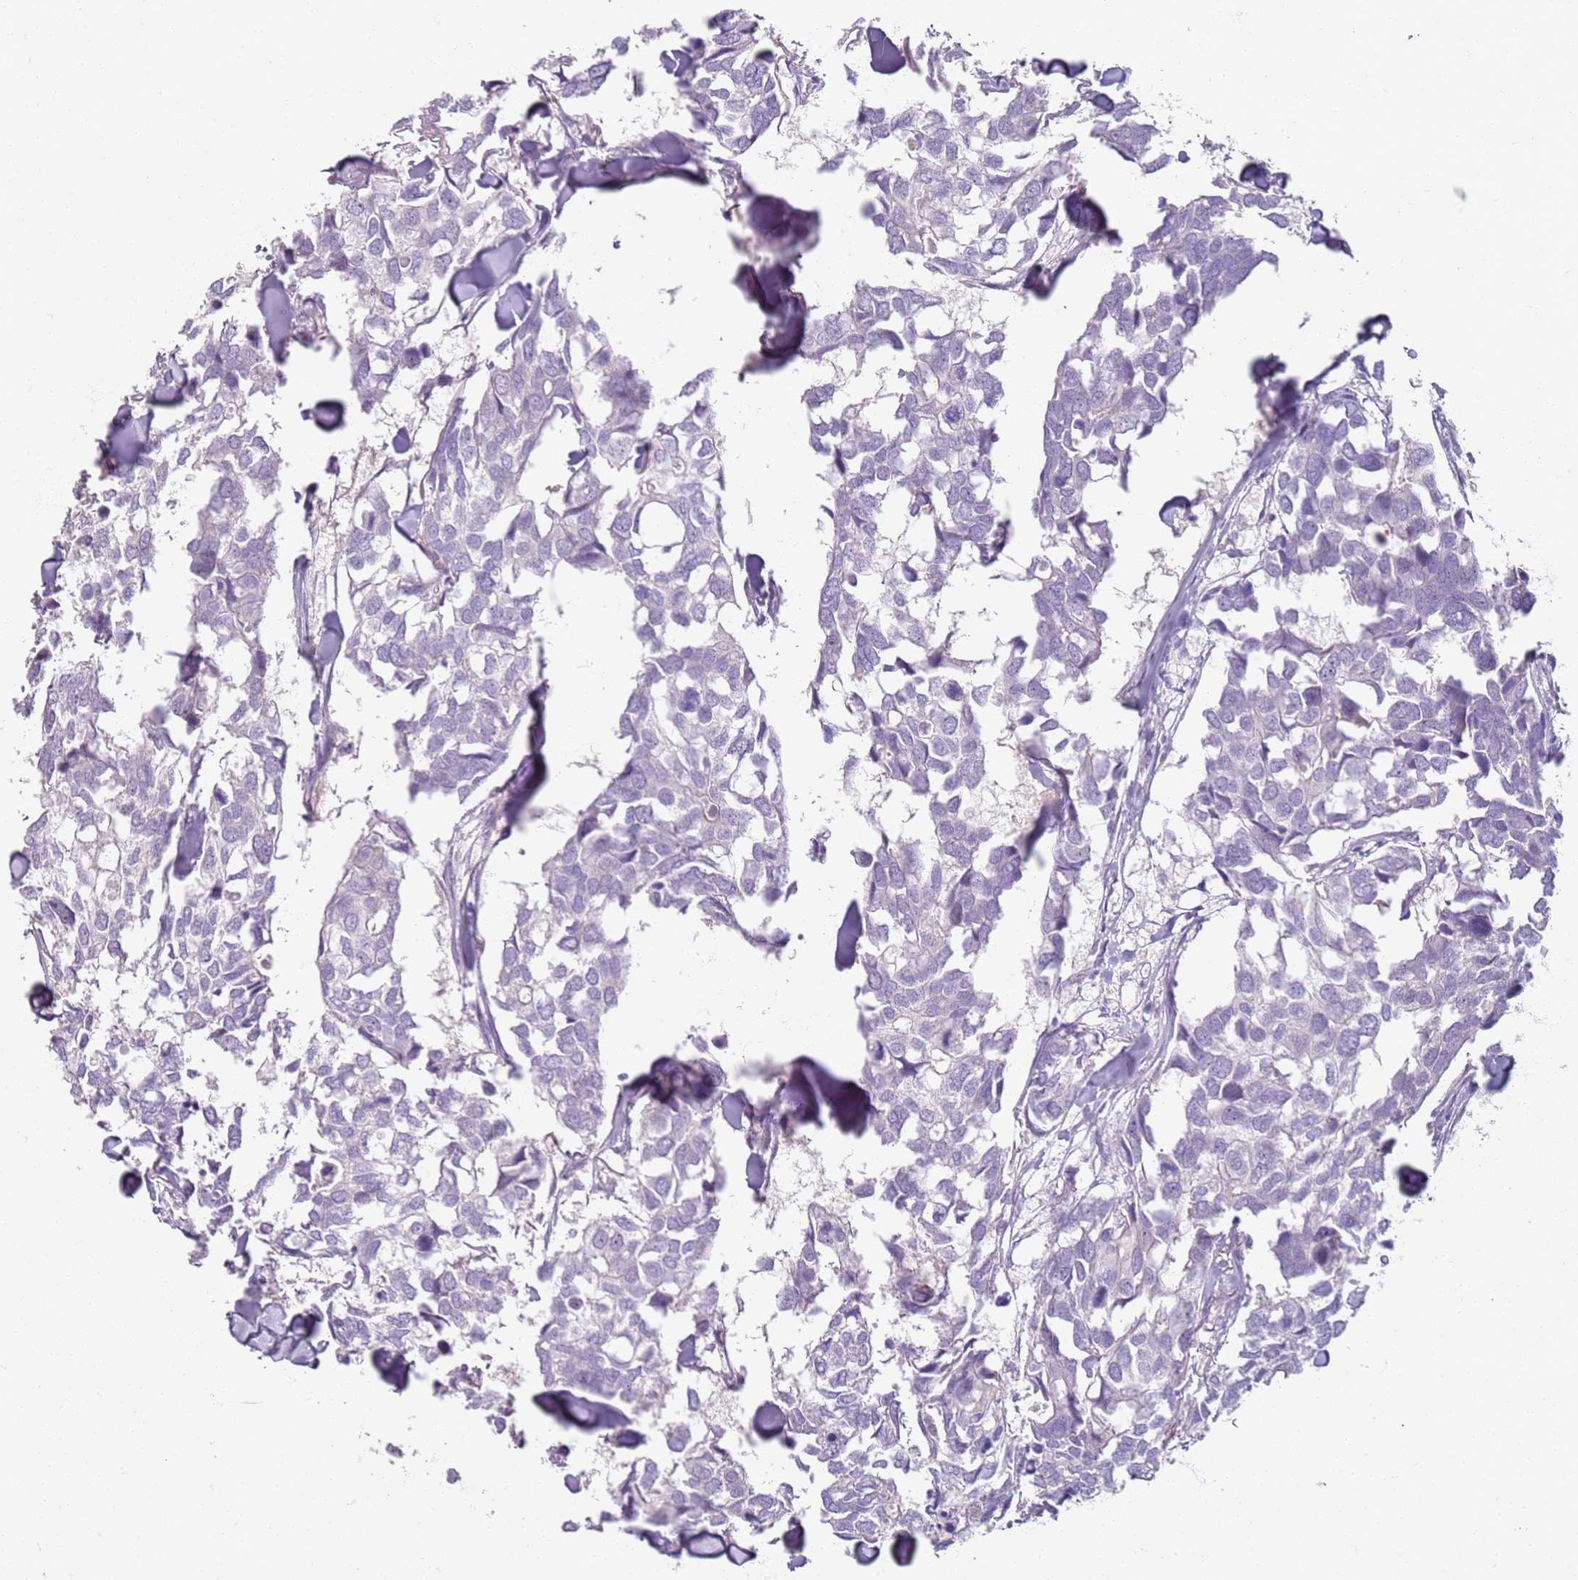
{"staining": {"intensity": "negative", "quantity": "none", "location": "none"}, "tissue": "breast cancer", "cell_type": "Tumor cells", "image_type": "cancer", "snomed": [{"axis": "morphology", "description": "Duct carcinoma"}, {"axis": "topography", "description": "Breast"}], "caption": "An immunohistochemistry photomicrograph of infiltrating ductal carcinoma (breast) is shown. There is no staining in tumor cells of infiltrating ductal carcinoma (breast). (Brightfield microscopy of DAB (3,3'-diaminobenzidine) immunohistochemistry (IHC) at high magnification).", "gene": "CD40LG", "patient": {"sex": "female", "age": 83}}